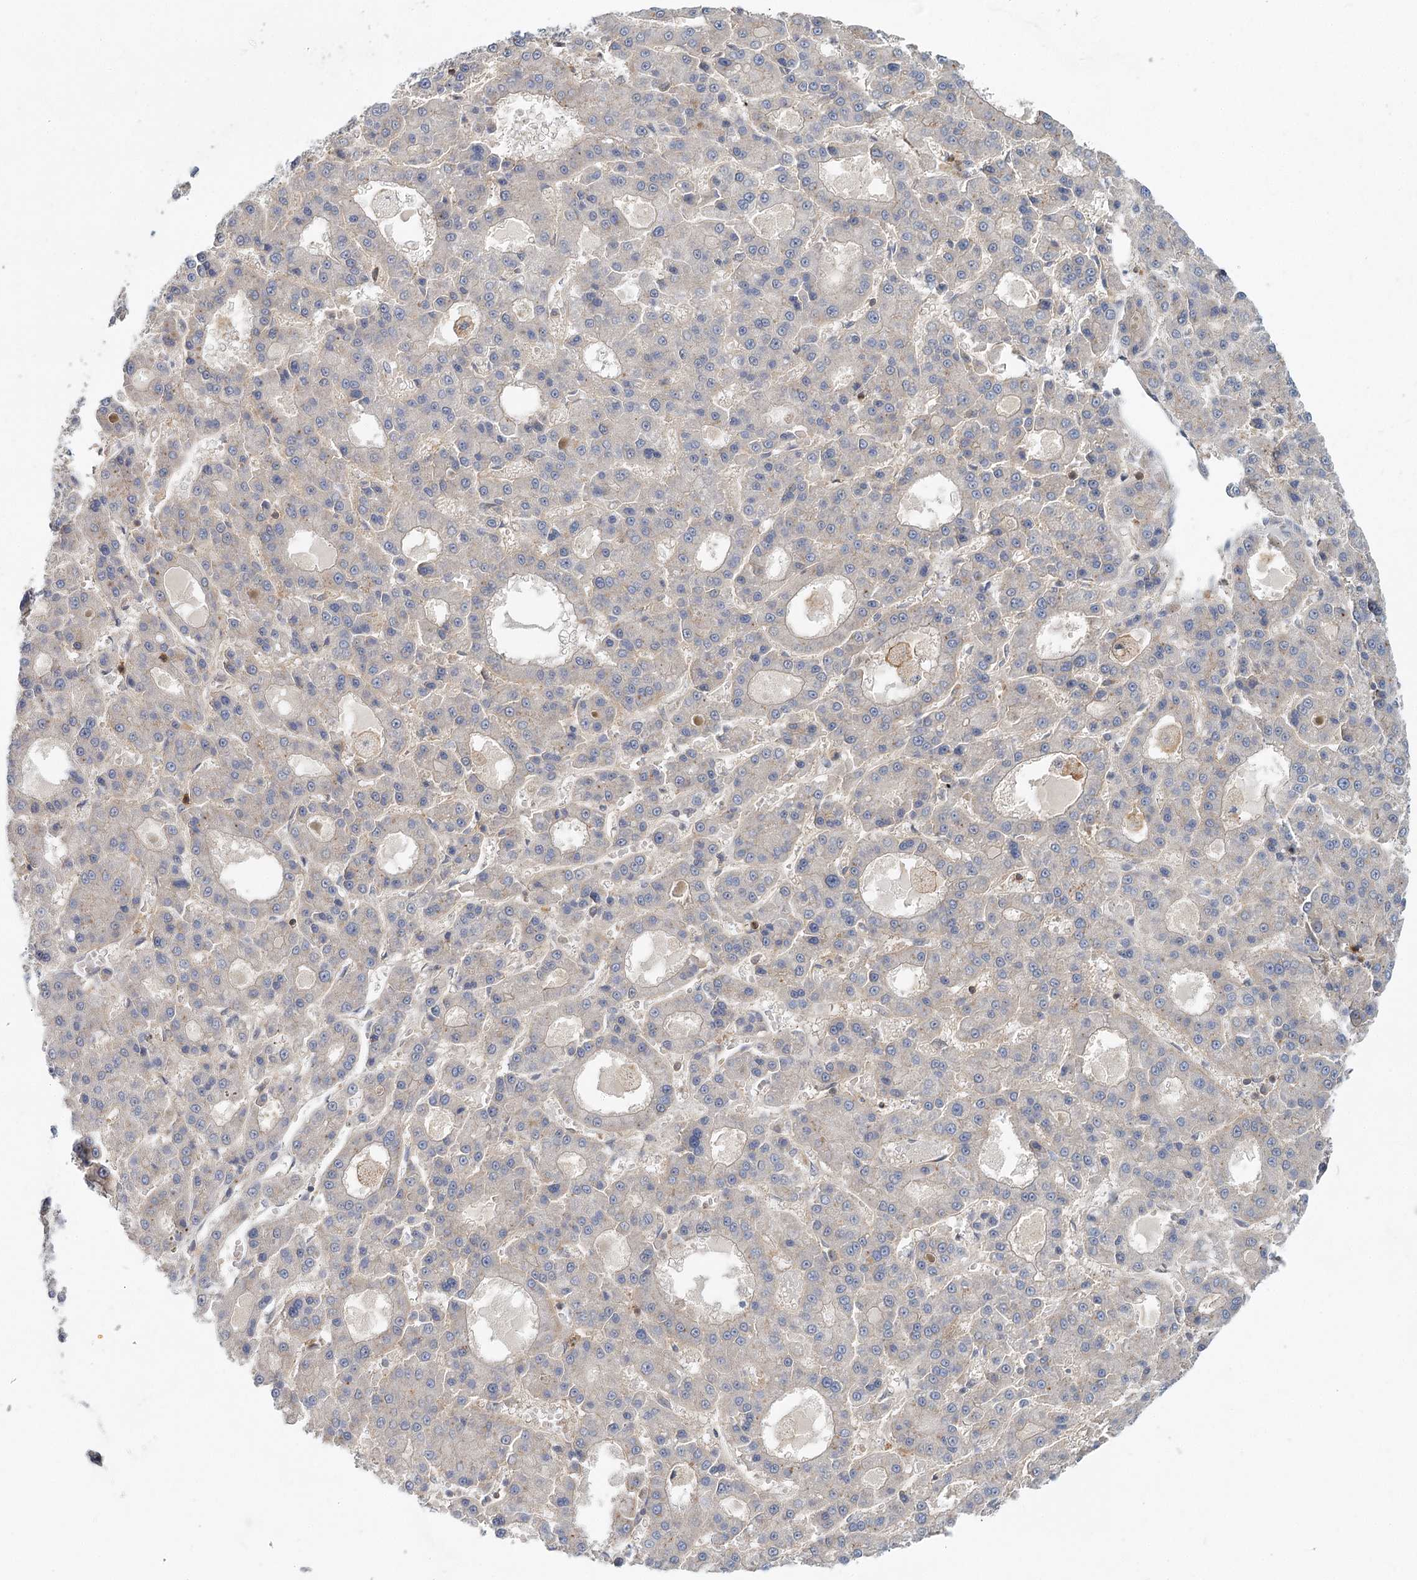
{"staining": {"intensity": "negative", "quantity": "none", "location": "none"}, "tissue": "liver cancer", "cell_type": "Tumor cells", "image_type": "cancer", "snomed": [{"axis": "morphology", "description": "Carcinoma, Hepatocellular, NOS"}, {"axis": "topography", "description": "Liver"}], "caption": "High power microscopy histopathology image of an immunohistochemistry (IHC) histopathology image of liver cancer, revealing no significant staining in tumor cells. Brightfield microscopy of IHC stained with DAB (brown) and hematoxylin (blue), captured at high magnification.", "gene": "CDC42SE2", "patient": {"sex": "male", "age": 70}}